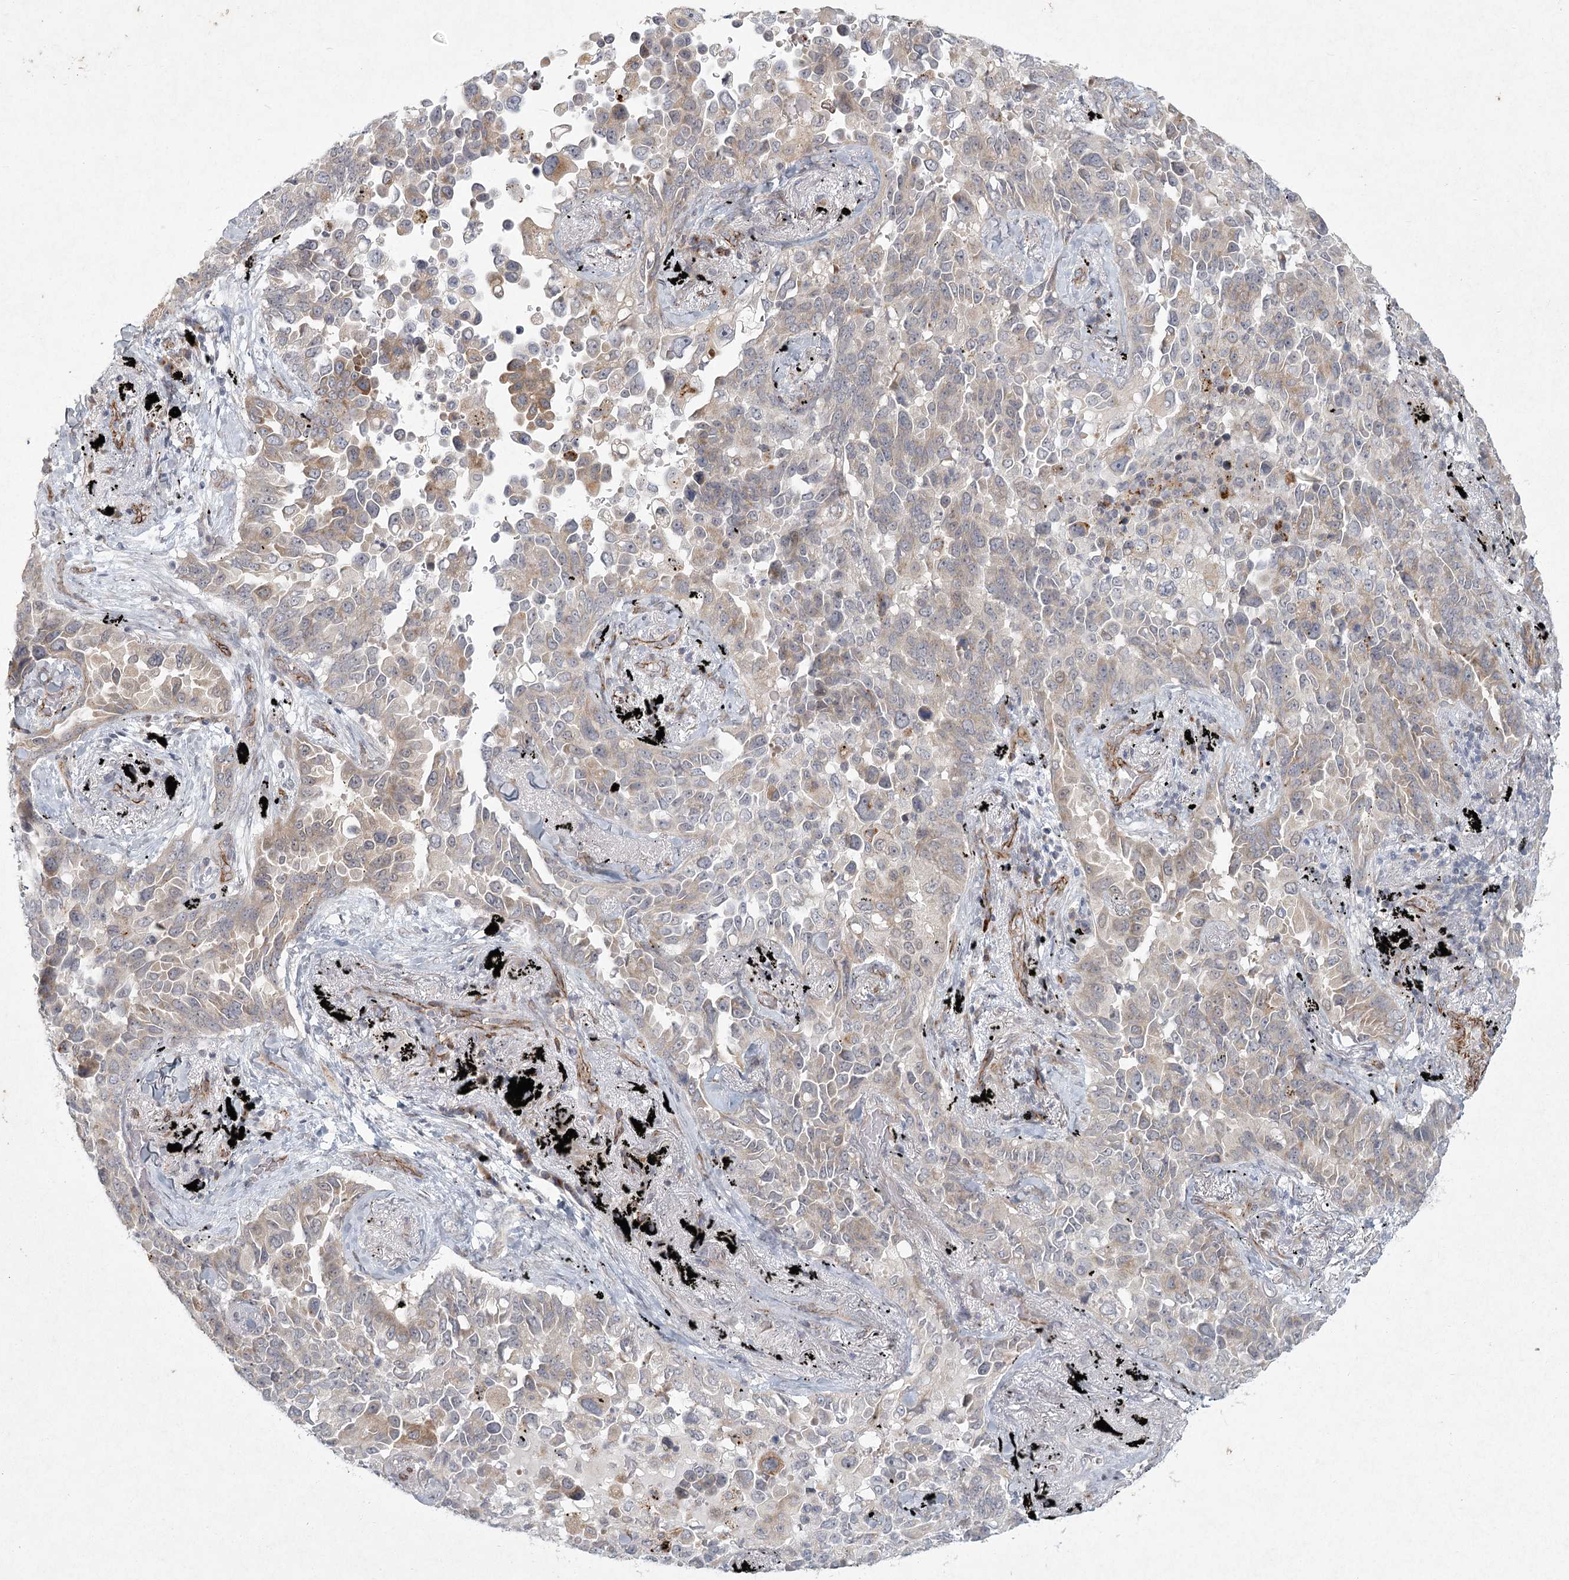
{"staining": {"intensity": "weak", "quantity": "25%-75%", "location": "cytoplasmic/membranous"}, "tissue": "lung cancer", "cell_type": "Tumor cells", "image_type": "cancer", "snomed": [{"axis": "morphology", "description": "Adenocarcinoma, NOS"}, {"axis": "topography", "description": "Lung"}], "caption": "Immunohistochemistry staining of adenocarcinoma (lung), which reveals low levels of weak cytoplasmic/membranous expression in about 25%-75% of tumor cells indicating weak cytoplasmic/membranous protein staining. The staining was performed using DAB (3,3'-diaminobenzidine) (brown) for protein detection and nuclei were counterstained in hematoxylin (blue).", "gene": "MEPE", "patient": {"sex": "female", "age": 67}}